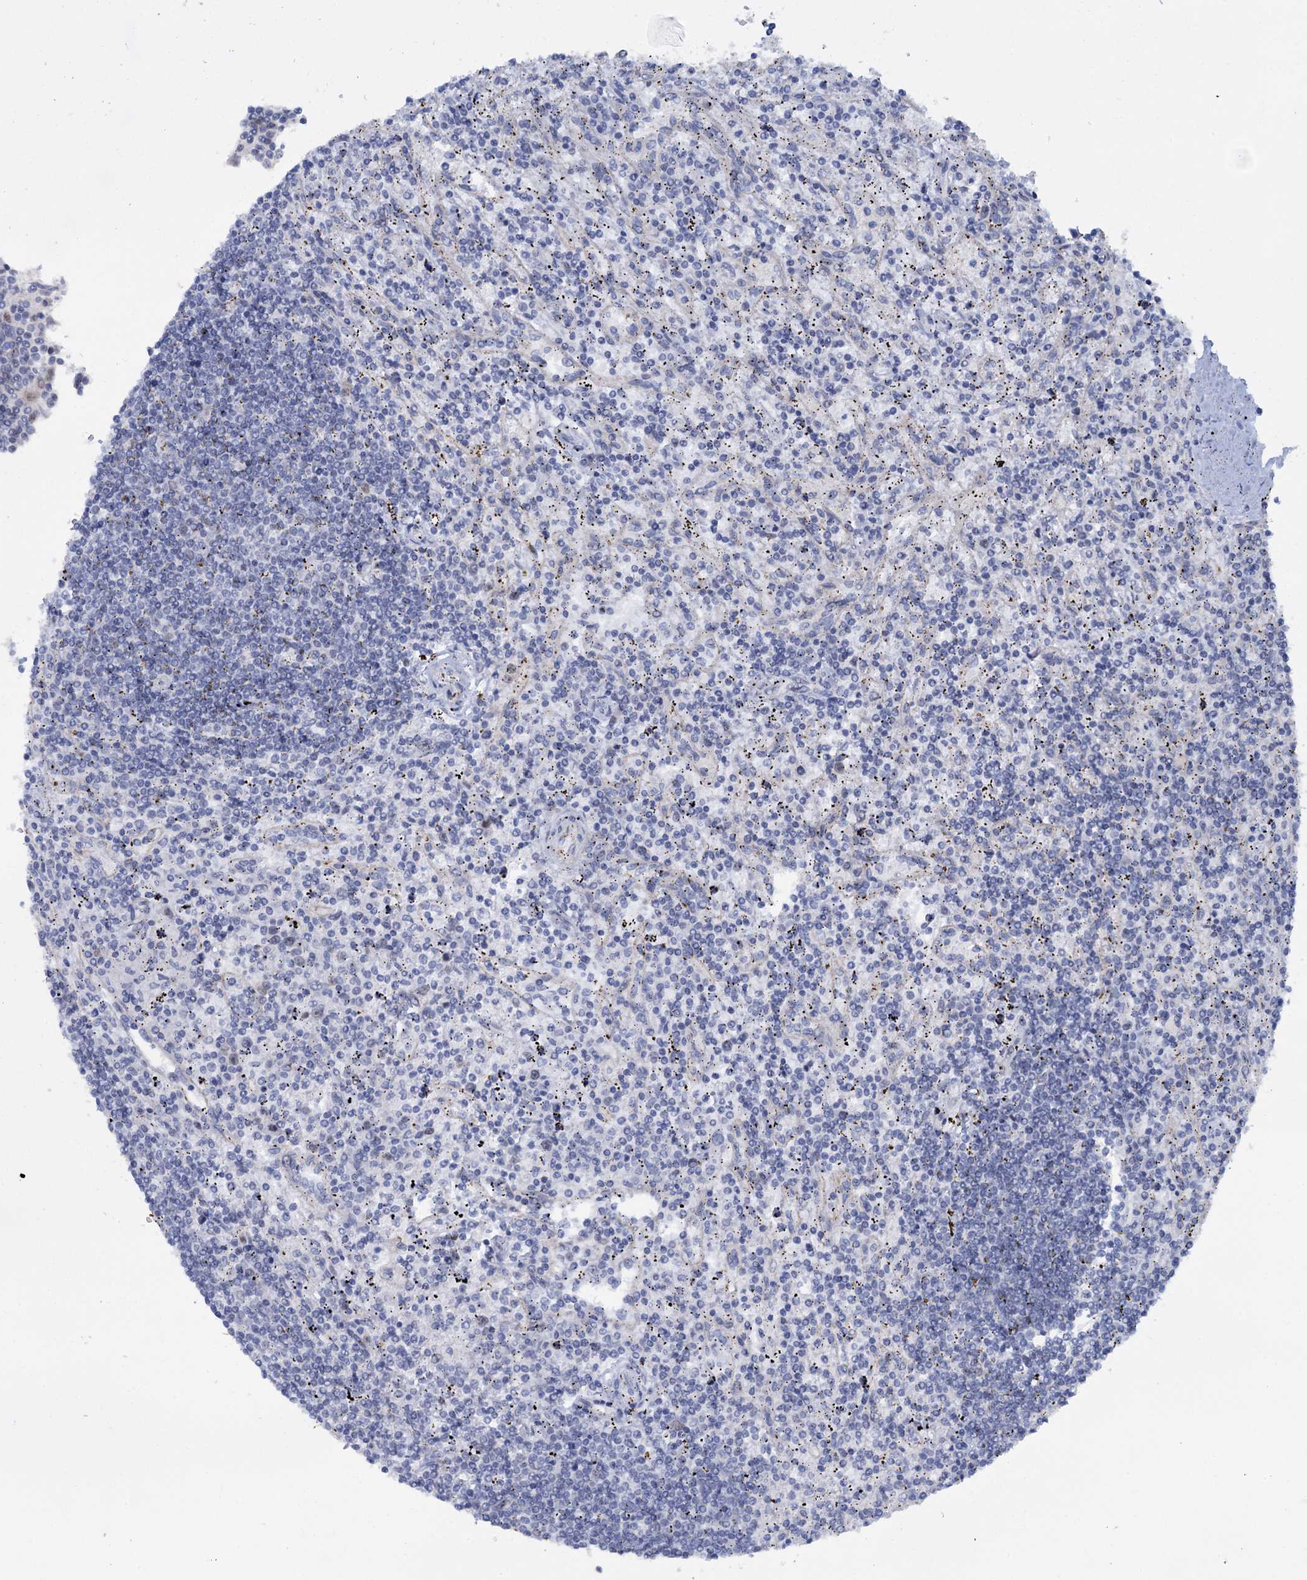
{"staining": {"intensity": "negative", "quantity": "none", "location": "none"}, "tissue": "lymphoma", "cell_type": "Tumor cells", "image_type": "cancer", "snomed": [{"axis": "morphology", "description": "Malignant lymphoma, non-Hodgkin's type, Low grade"}, {"axis": "topography", "description": "Spleen"}], "caption": "The micrograph displays no significant staining in tumor cells of lymphoma.", "gene": "FAM111B", "patient": {"sex": "male", "age": 76}}